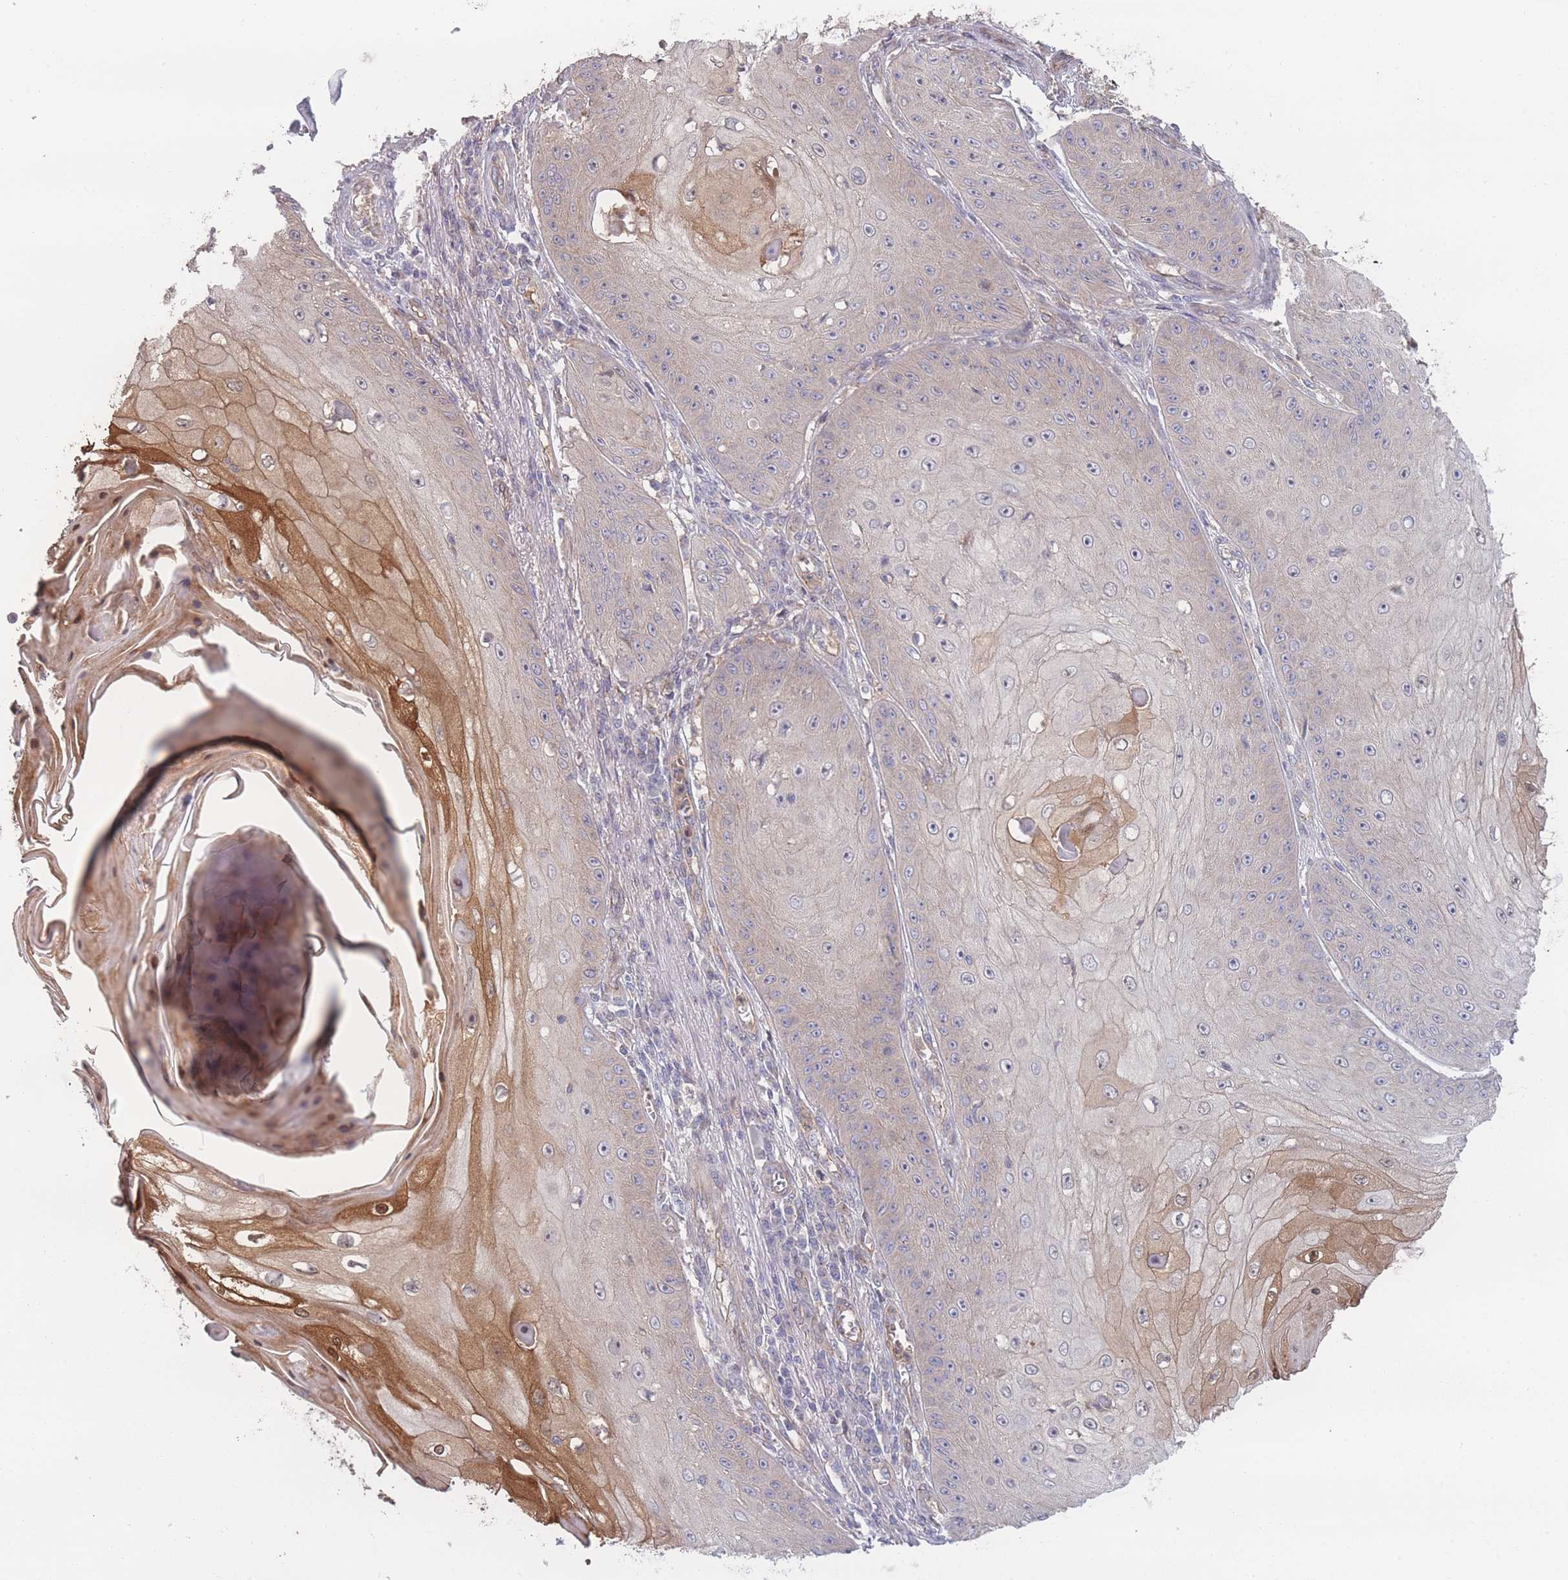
{"staining": {"intensity": "moderate", "quantity": "<25%", "location": "cytoplasmic/membranous"}, "tissue": "skin cancer", "cell_type": "Tumor cells", "image_type": "cancer", "snomed": [{"axis": "morphology", "description": "Squamous cell carcinoma, NOS"}, {"axis": "topography", "description": "Skin"}], "caption": "Tumor cells display moderate cytoplasmic/membranous positivity in approximately <25% of cells in skin cancer (squamous cell carcinoma). (Brightfield microscopy of DAB IHC at high magnification).", "gene": "STEAP3", "patient": {"sex": "male", "age": 70}}